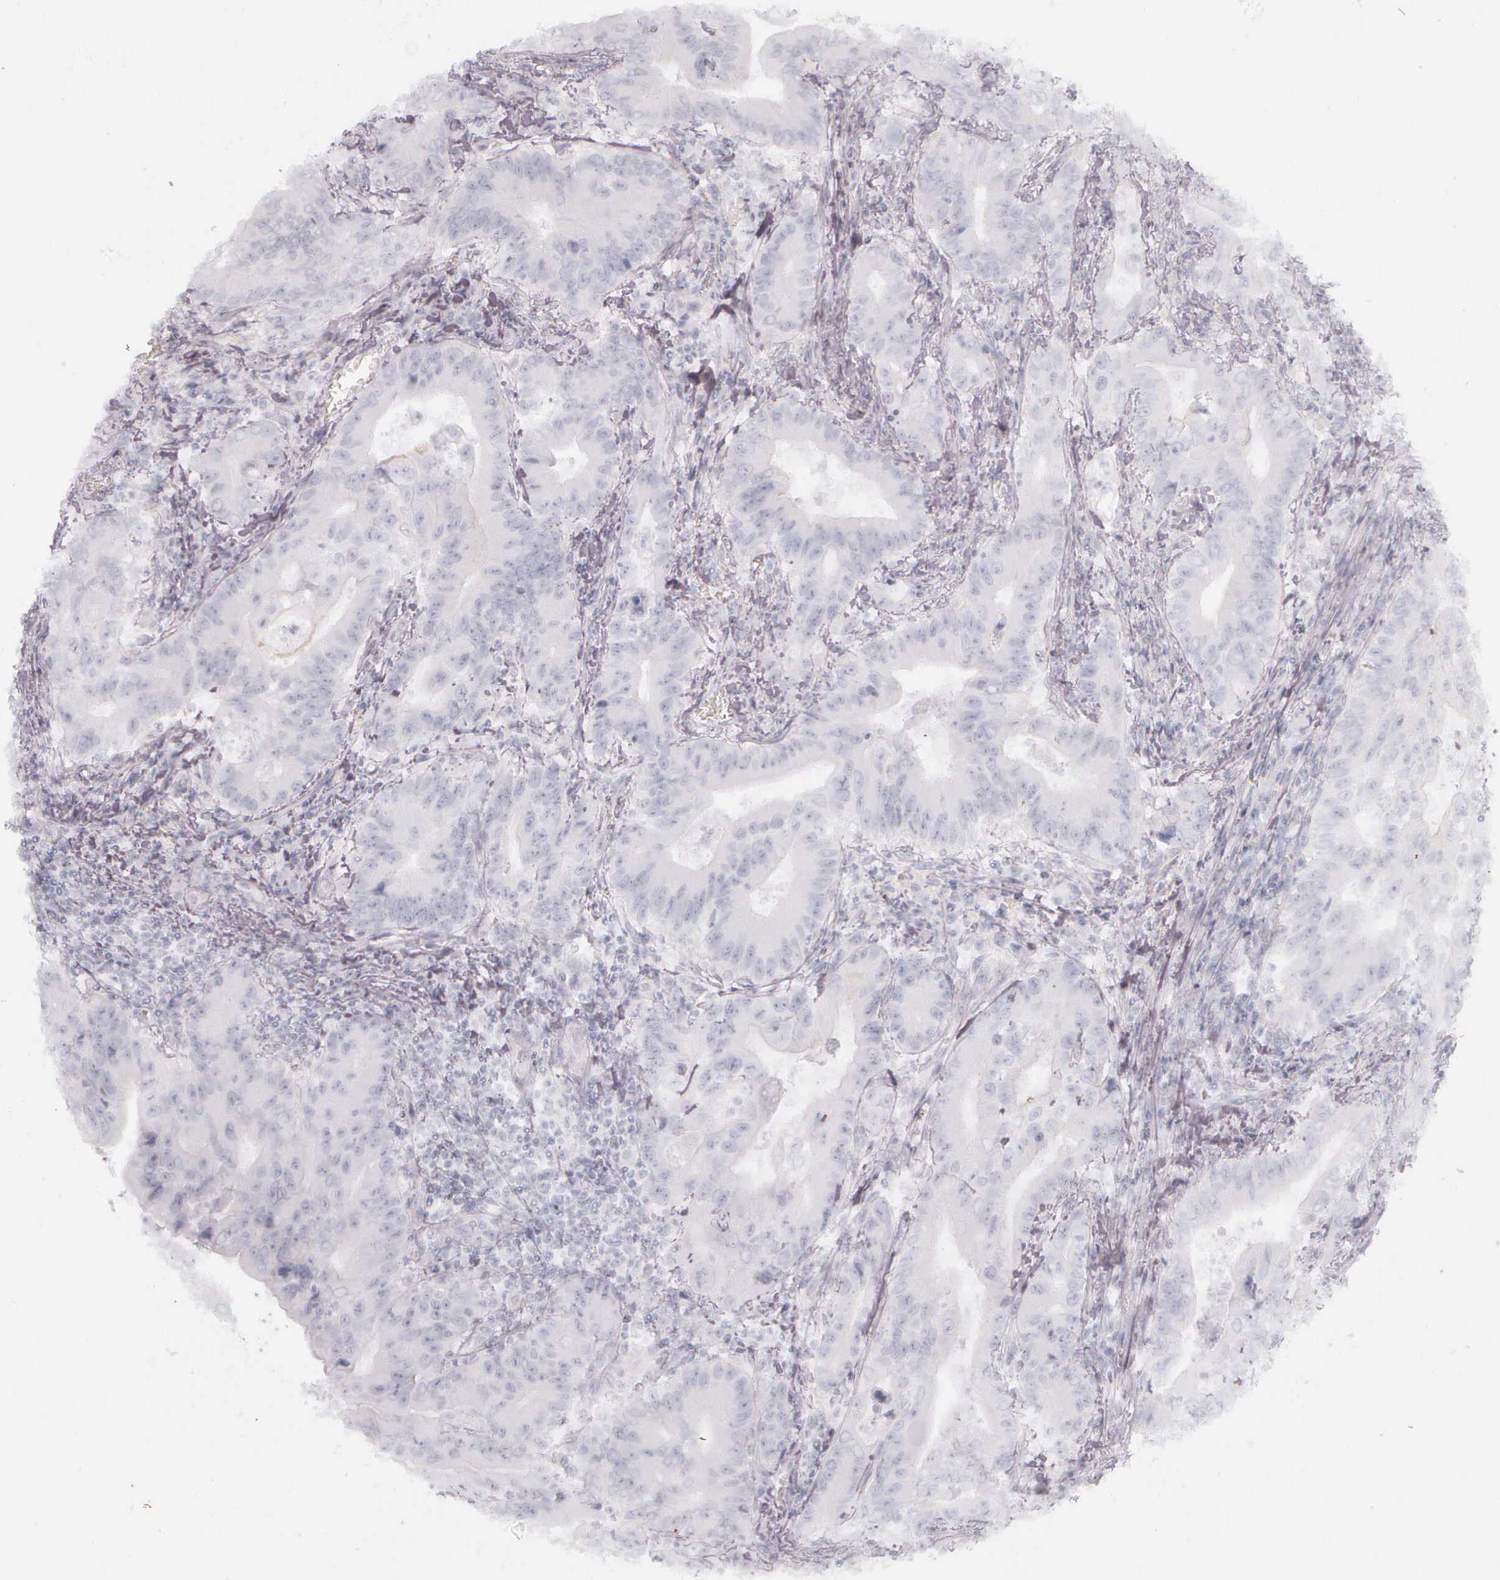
{"staining": {"intensity": "negative", "quantity": "none", "location": "none"}, "tissue": "stomach cancer", "cell_type": "Tumor cells", "image_type": "cancer", "snomed": [{"axis": "morphology", "description": "Adenocarcinoma, NOS"}, {"axis": "topography", "description": "Stomach, upper"}], "caption": "Stomach adenocarcinoma was stained to show a protein in brown. There is no significant staining in tumor cells.", "gene": "KRT14", "patient": {"sex": "male", "age": 63}}